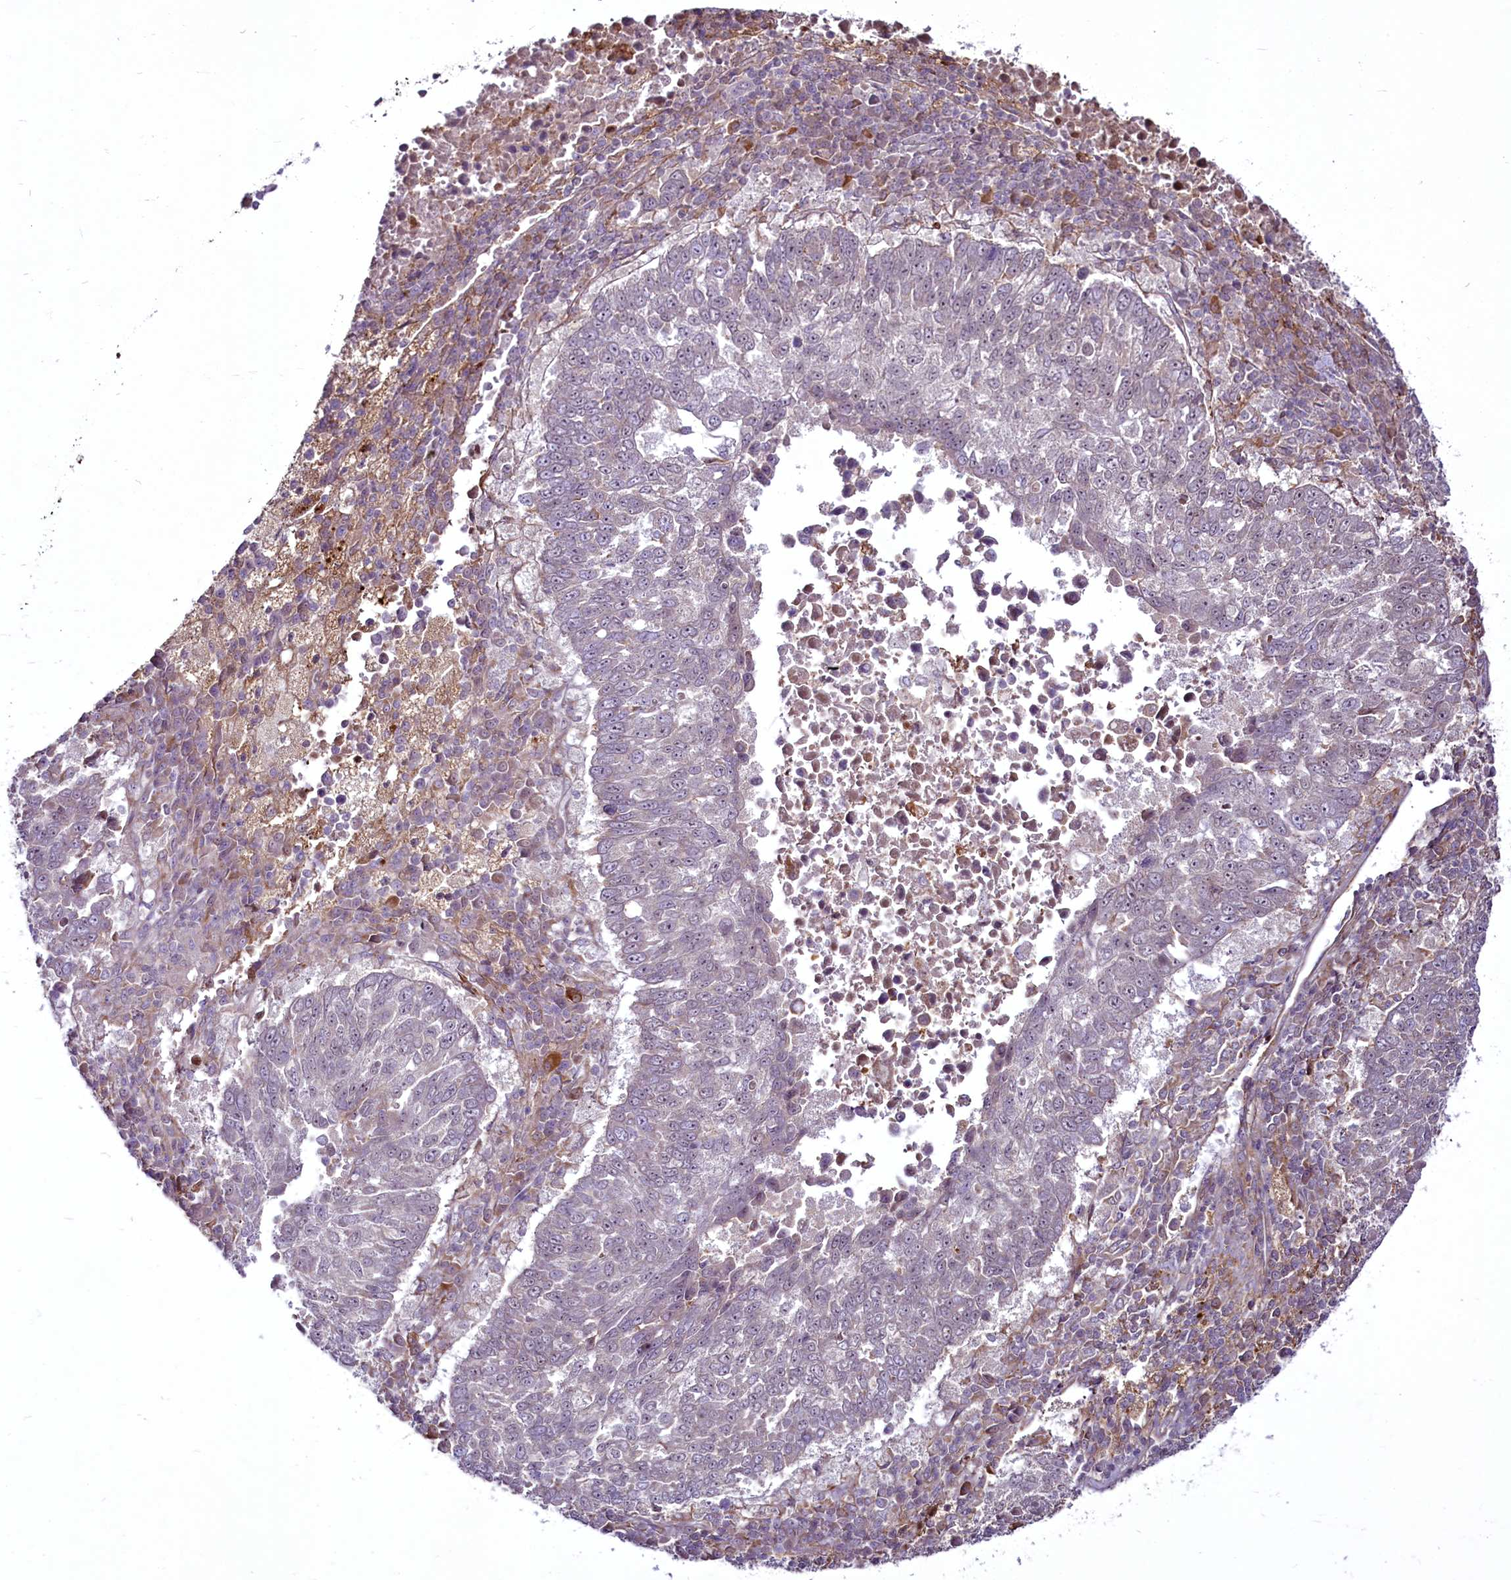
{"staining": {"intensity": "negative", "quantity": "none", "location": "none"}, "tissue": "lung cancer", "cell_type": "Tumor cells", "image_type": "cancer", "snomed": [{"axis": "morphology", "description": "Squamous cell carcinoma, NOS"}, {"axis": "topography", "description": "Lung"}], "caption": "Photomicrograph shows no protein positivity in tumor cells of lung squamous cell carcinoma tissue.", "gene": "RSBN1", "patient": {"sex": "male", "age": 73}}